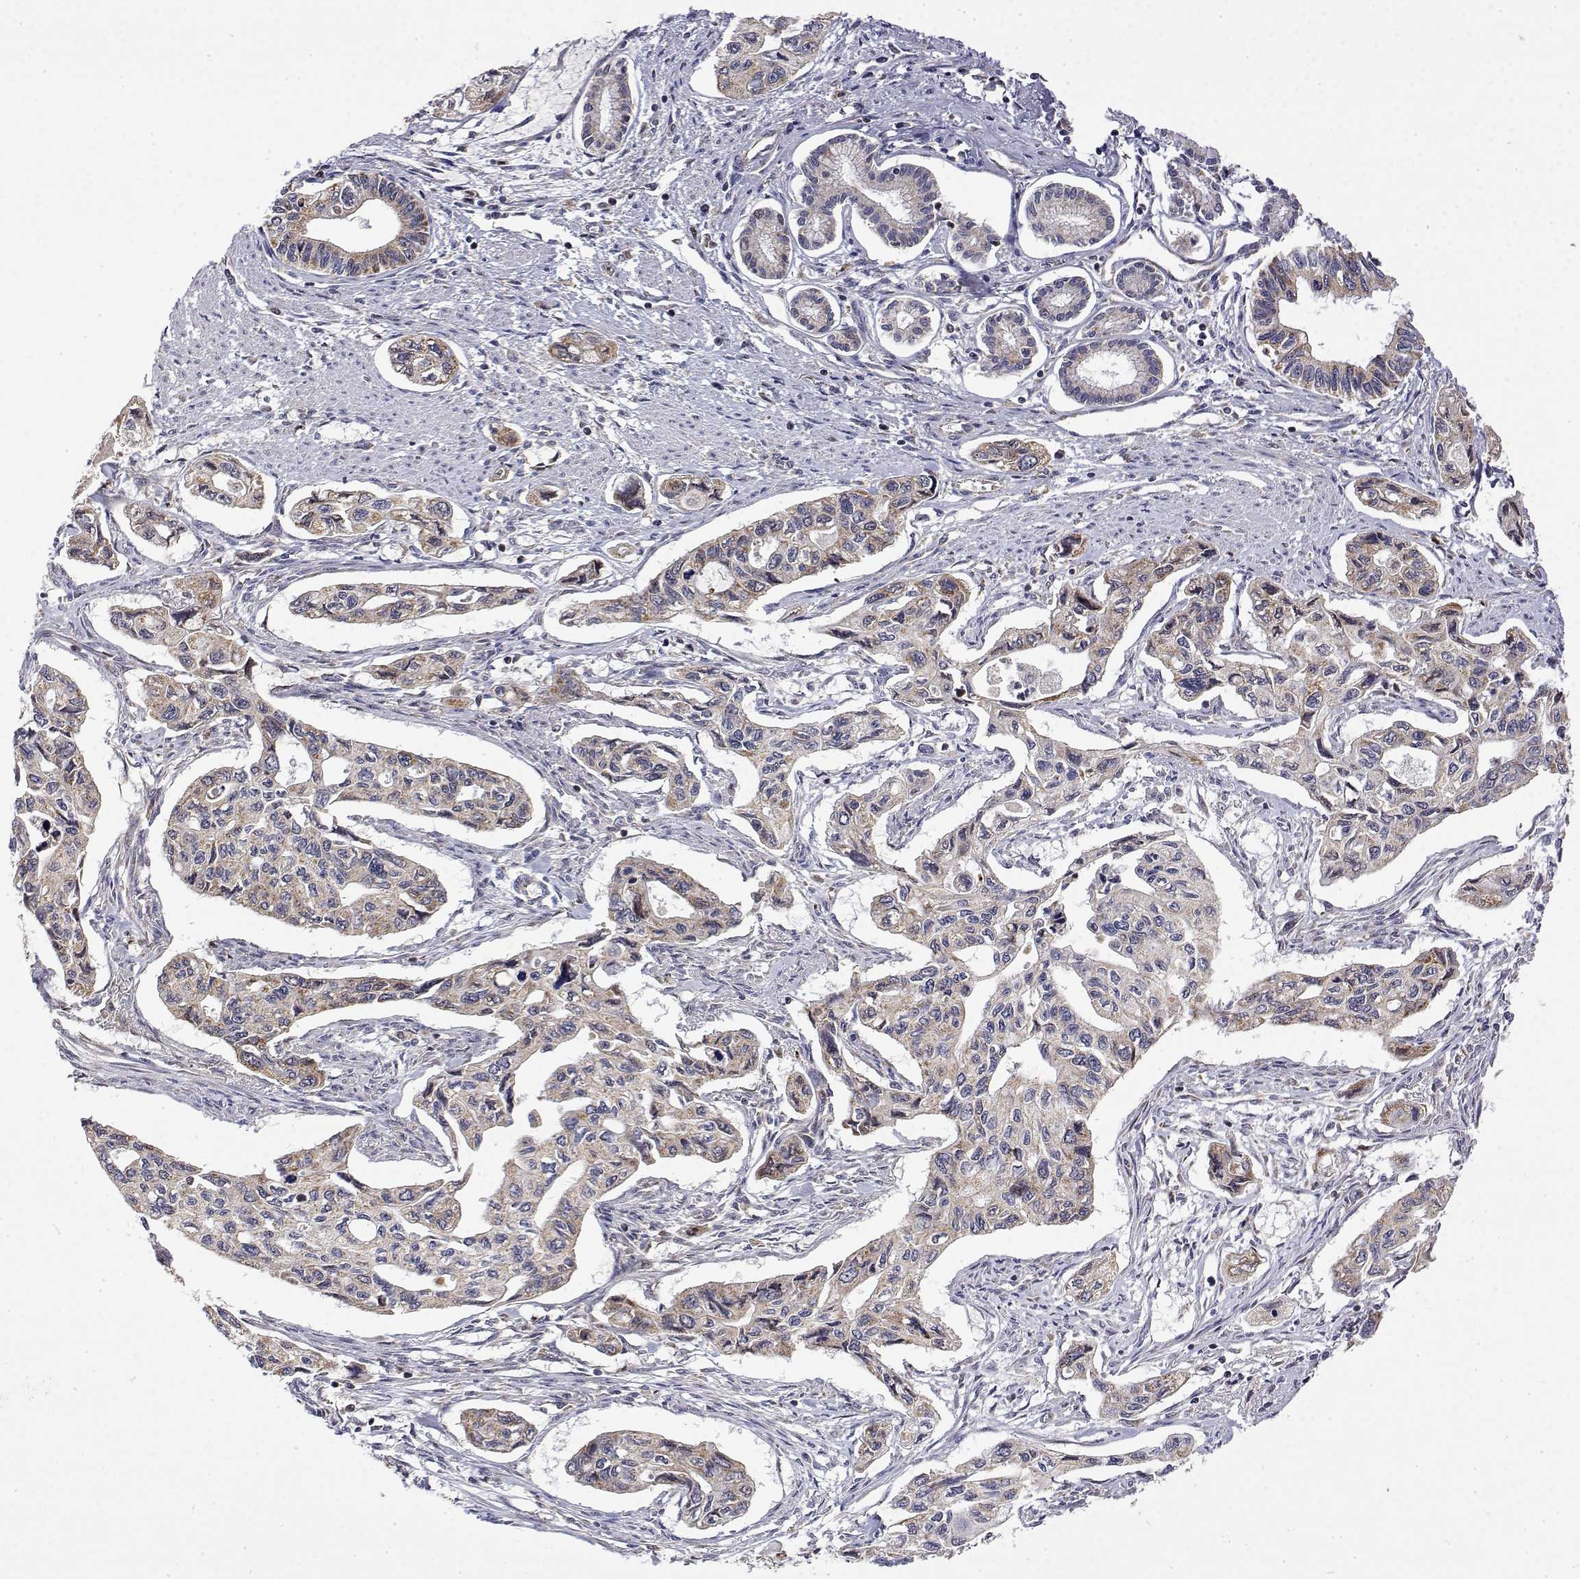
{"staining": {"intensity": "weak", "quantity": "25%-75%", "location": "cytoplasmic/membranous"}, "tissue": "pancreatic cancer", "cell_type": "Tumor cells", "image_type": "cancer", "snomed": [{"axis": "morphology", "description": "Adenocarcinoma, NOS"}, {"axis": "topography", "description": "Pancreas"}], "caption": "An immunohistochemistry (IHC) photomicrograph of neoplastic tissue is shown. Protein staining in brown shows weak cytoplasmic/membranous positivity in pancreatic cancer within tumor cells.", "gene": "GADD45GIP1", "patient": {"sex": "female", "age": 76}}